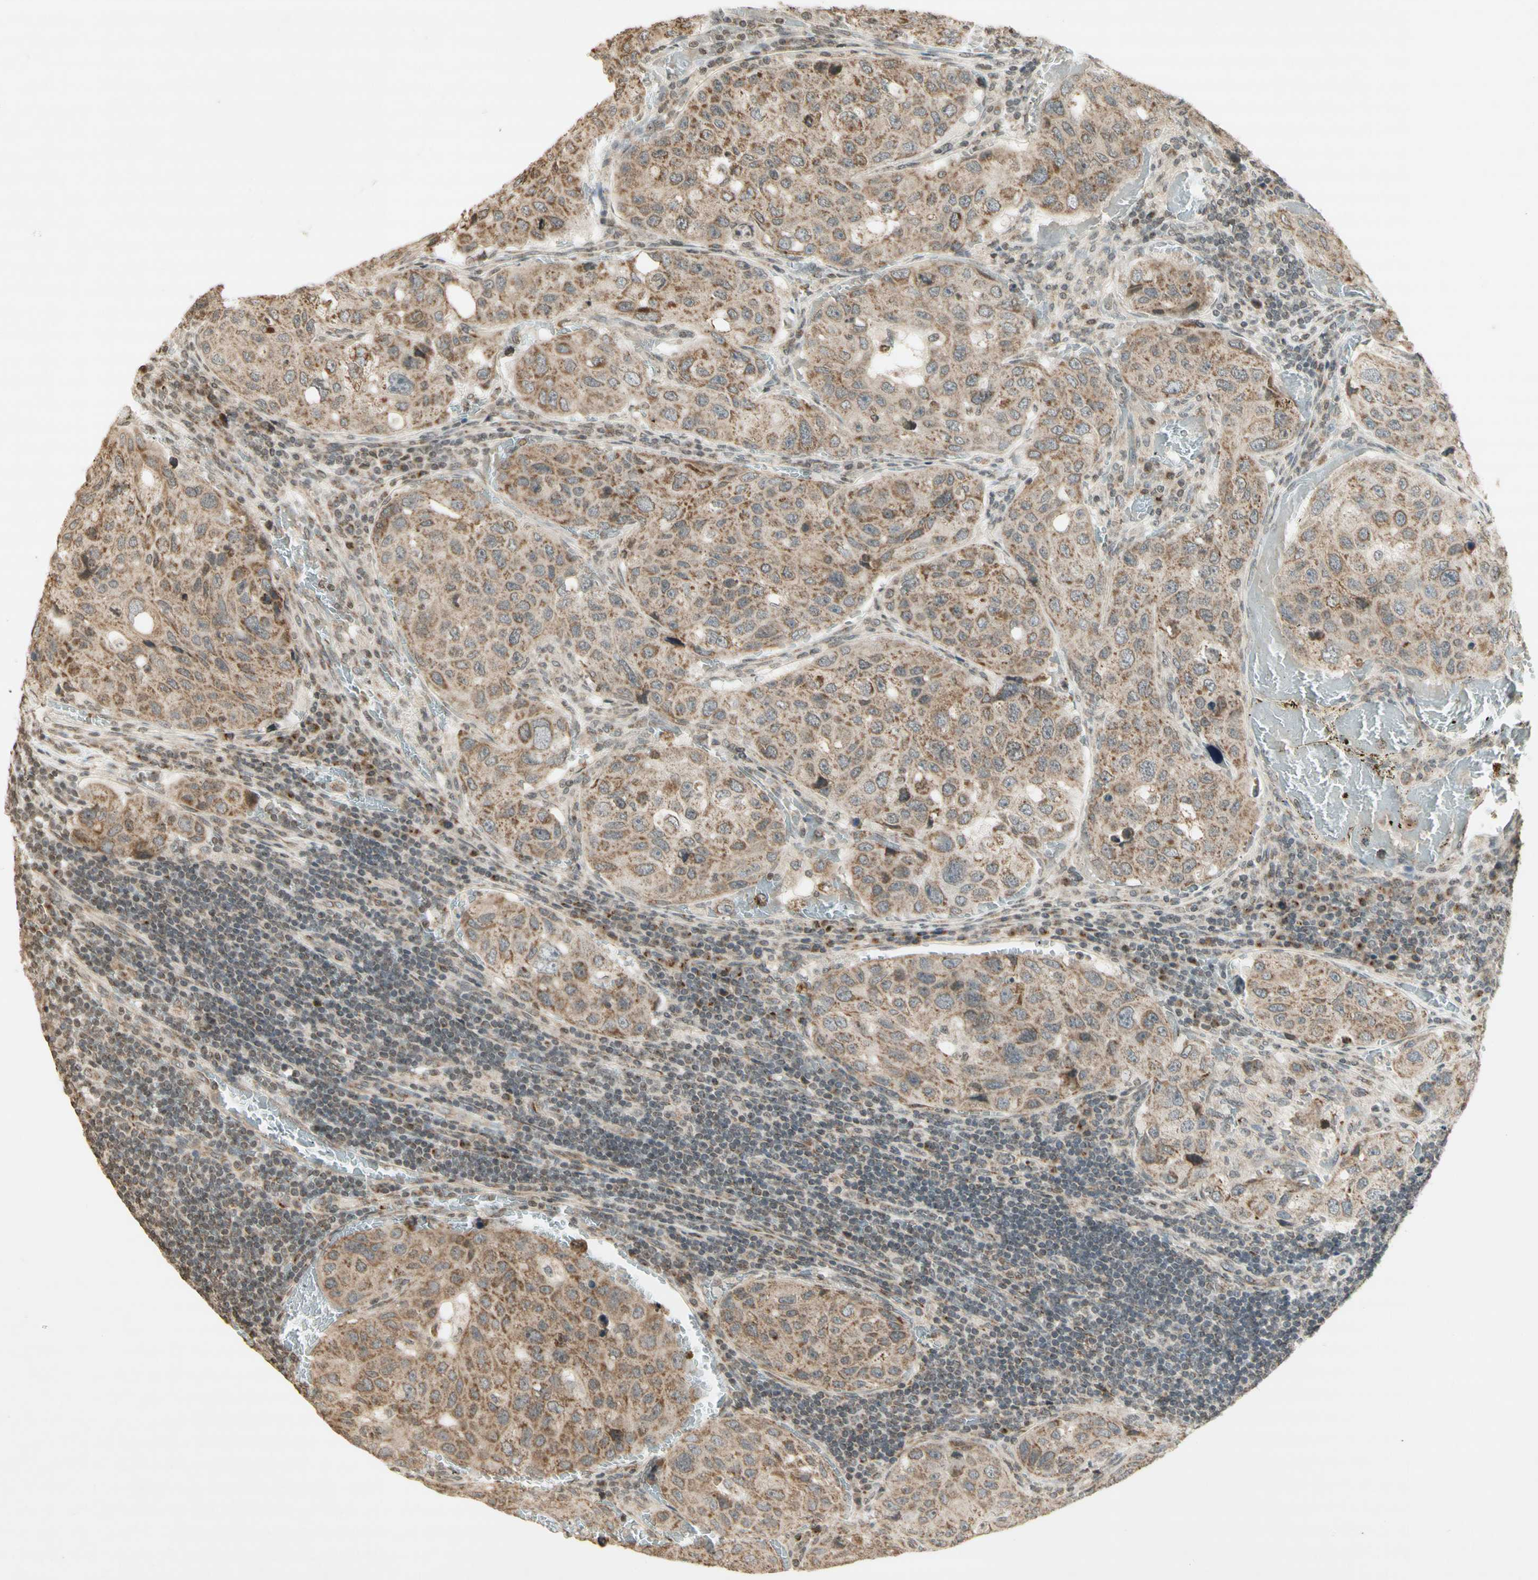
{"staining": {"intensity": "moderate", "quantity": ">75%", "location": "cytoplasmic/membranous"}, "tissue": "urothelial cancer", "cell_type": "Tumor cells", "image_type": "cancer", "snomed": [{"axis": "morphology", "description": "Urothelial carcinoma, High grade"}, {"axis": "topography", "description": "Lymph node"}, {"axis": "topography", "description": "Urinary bladder"}], "caption": "Immunohistochemical staining of urothelial carcinoma (high-grade) reveals moderate cytoplasmic/membranous protein expression in approximately >75% of tumor cells. (IHC, brightfield microscopy, high magnification).", "gene": "CCNI", "patient": {"sex": "male", "age": 51}}